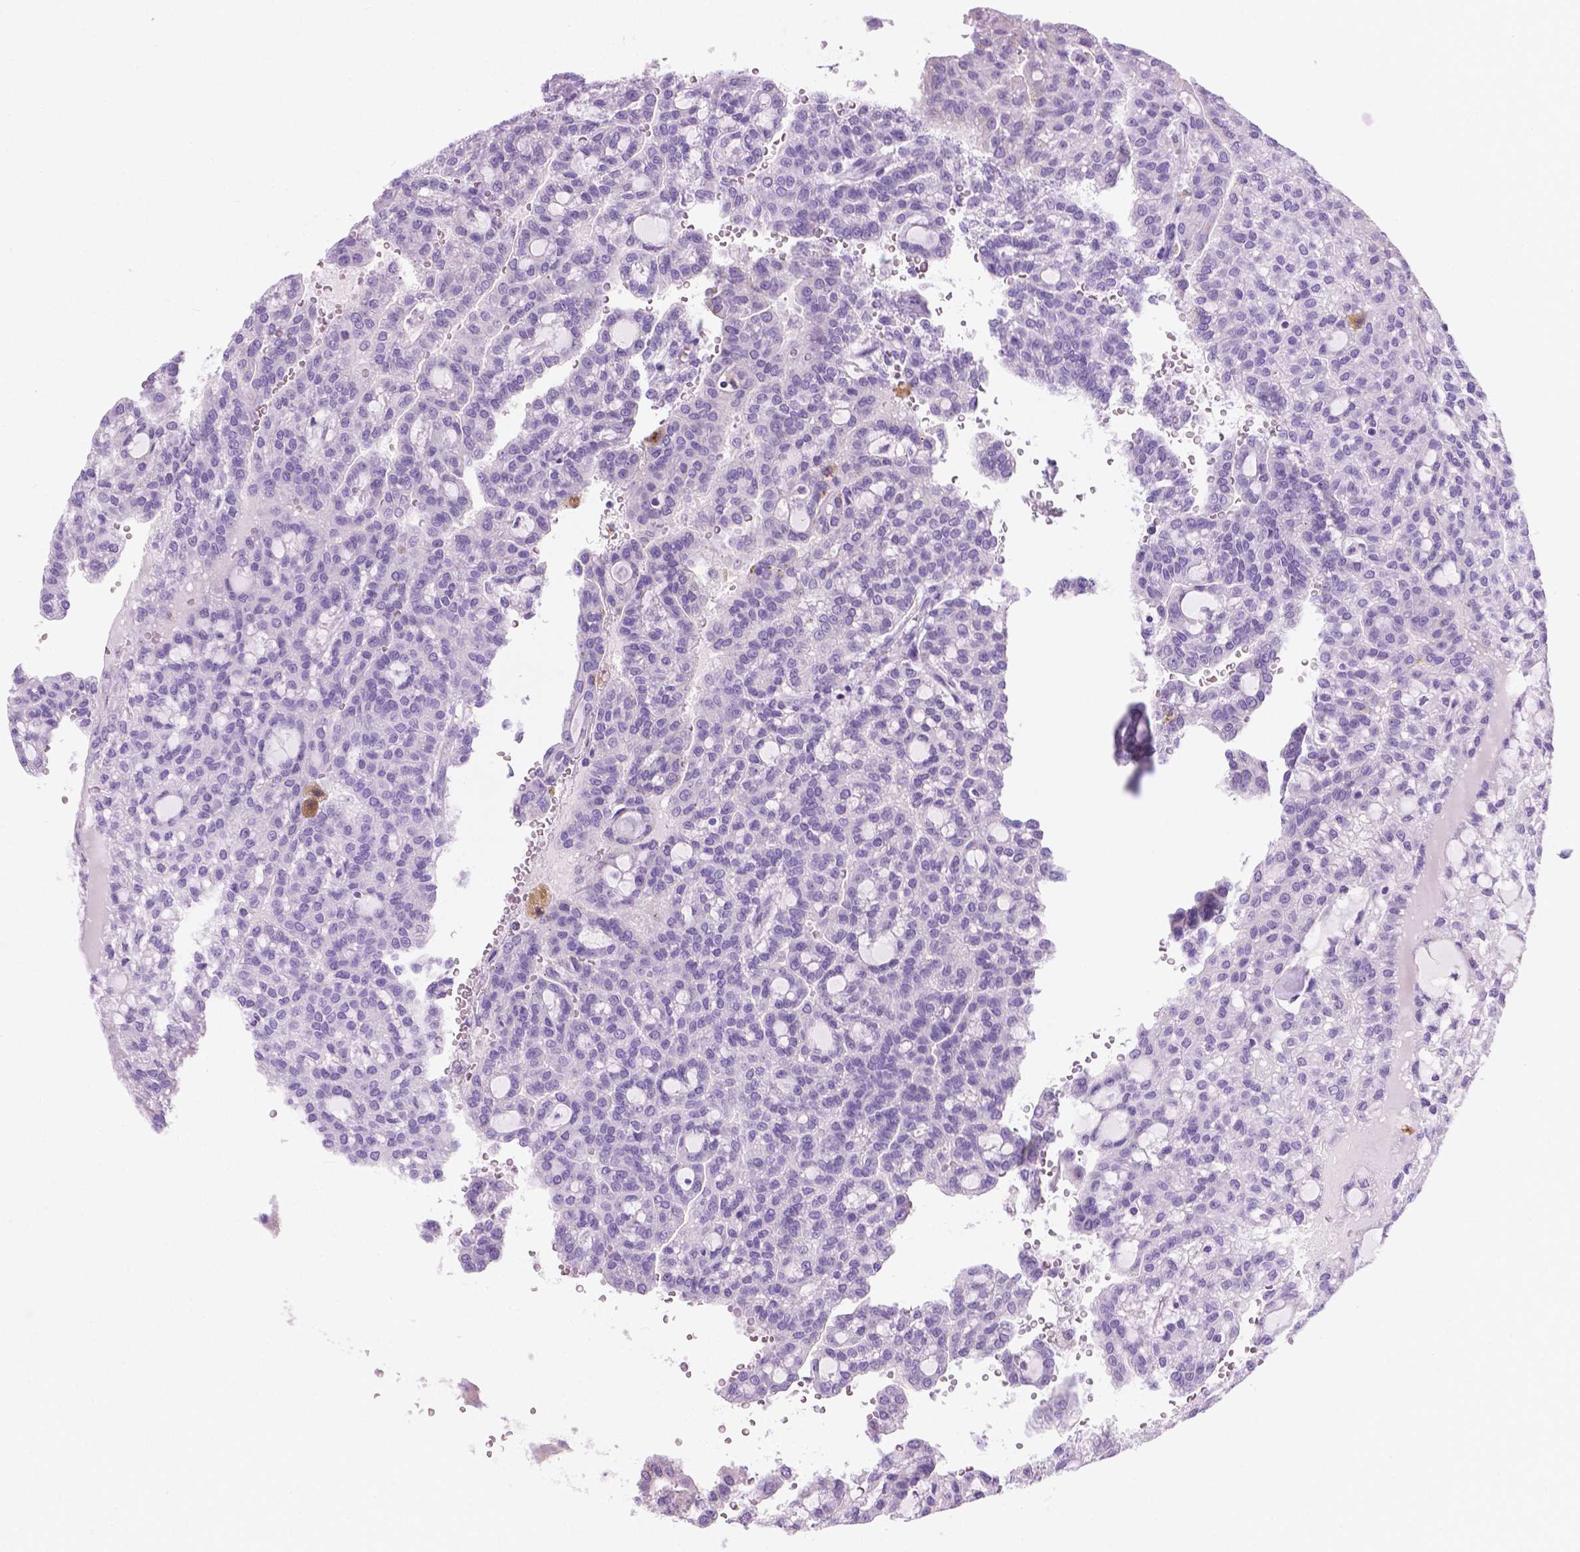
{"staining": {"intensity": "negative", "quantity": "none", "location": "none"}, "tissue": "renal cancer", "cell_type": "Tumor cells", "image_type": "cancer", "snomed": [{"axis": "morphology", "description": "Adenocarcinoma, NOS"}, {"axis": "topography", "description": "Kidney"}], "caption": "Human renal adenocarcinoma stained for a protein using IHC demonstrates no expression in tumor cells.", "gene": "ARMS2", "patient": {"sex": "male", "age": 63}}